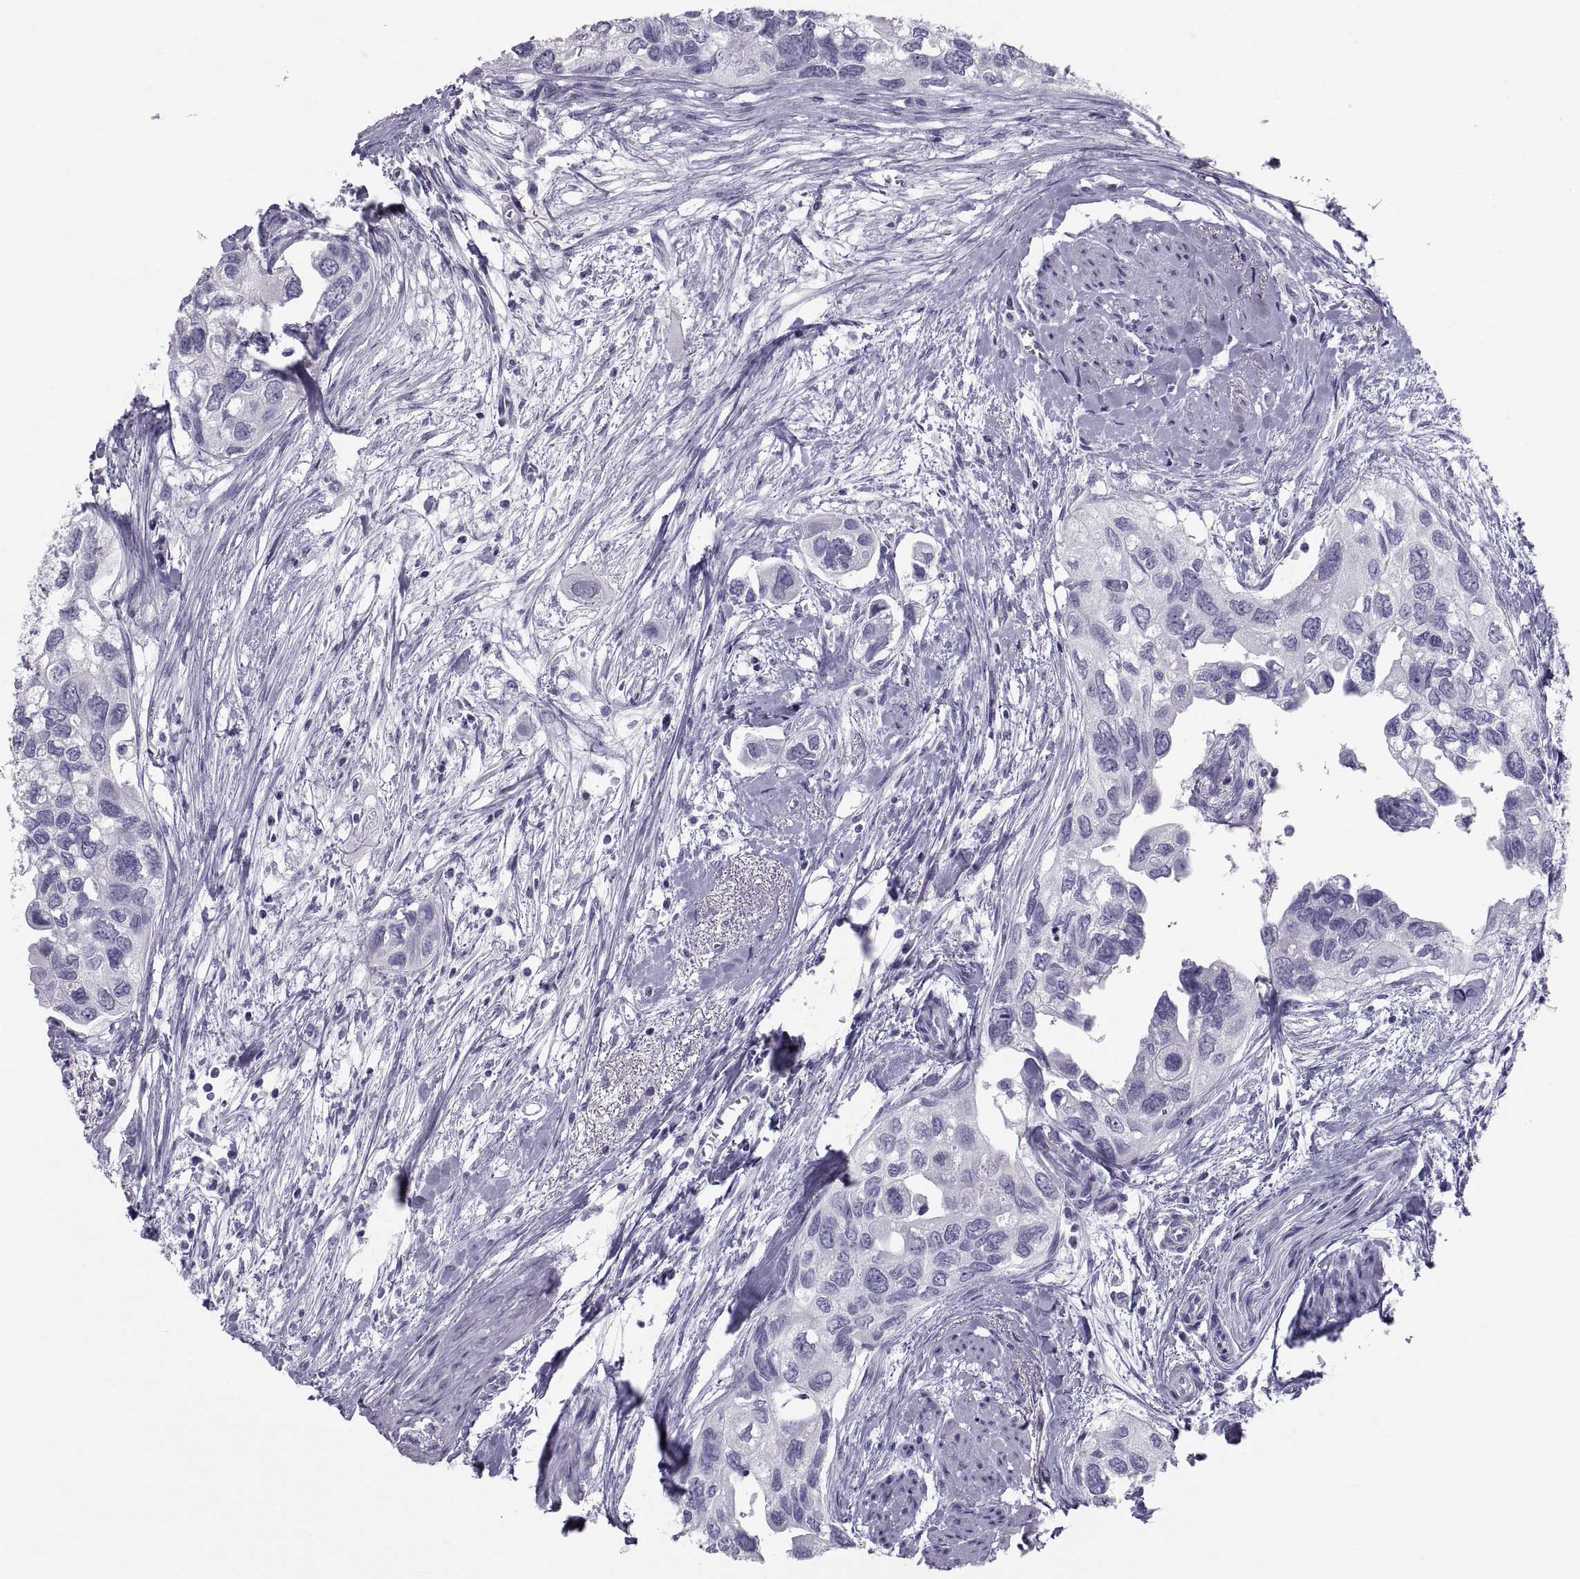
{"staining": {"intensity": "negative", "quantity": "none", "location": "none"}, "tissue": "urothelial cancer", "cell_type": "Tumor cells", "image_type": "cancer", "snomed": [{"axis": "morphology", "description": "Urothelial carcinoma, High grade"}, {"axis": "topography", "description": "Urinary bladder"}], "caption": "High power microscopy photomicrograph of an immunohistochemistry photomicrograph of high-grade urothelial carcinoma, revealing no significant staining in tumor cells.", "gene": "DEFB129", "patient": {"sex": "male", "age": 59}}